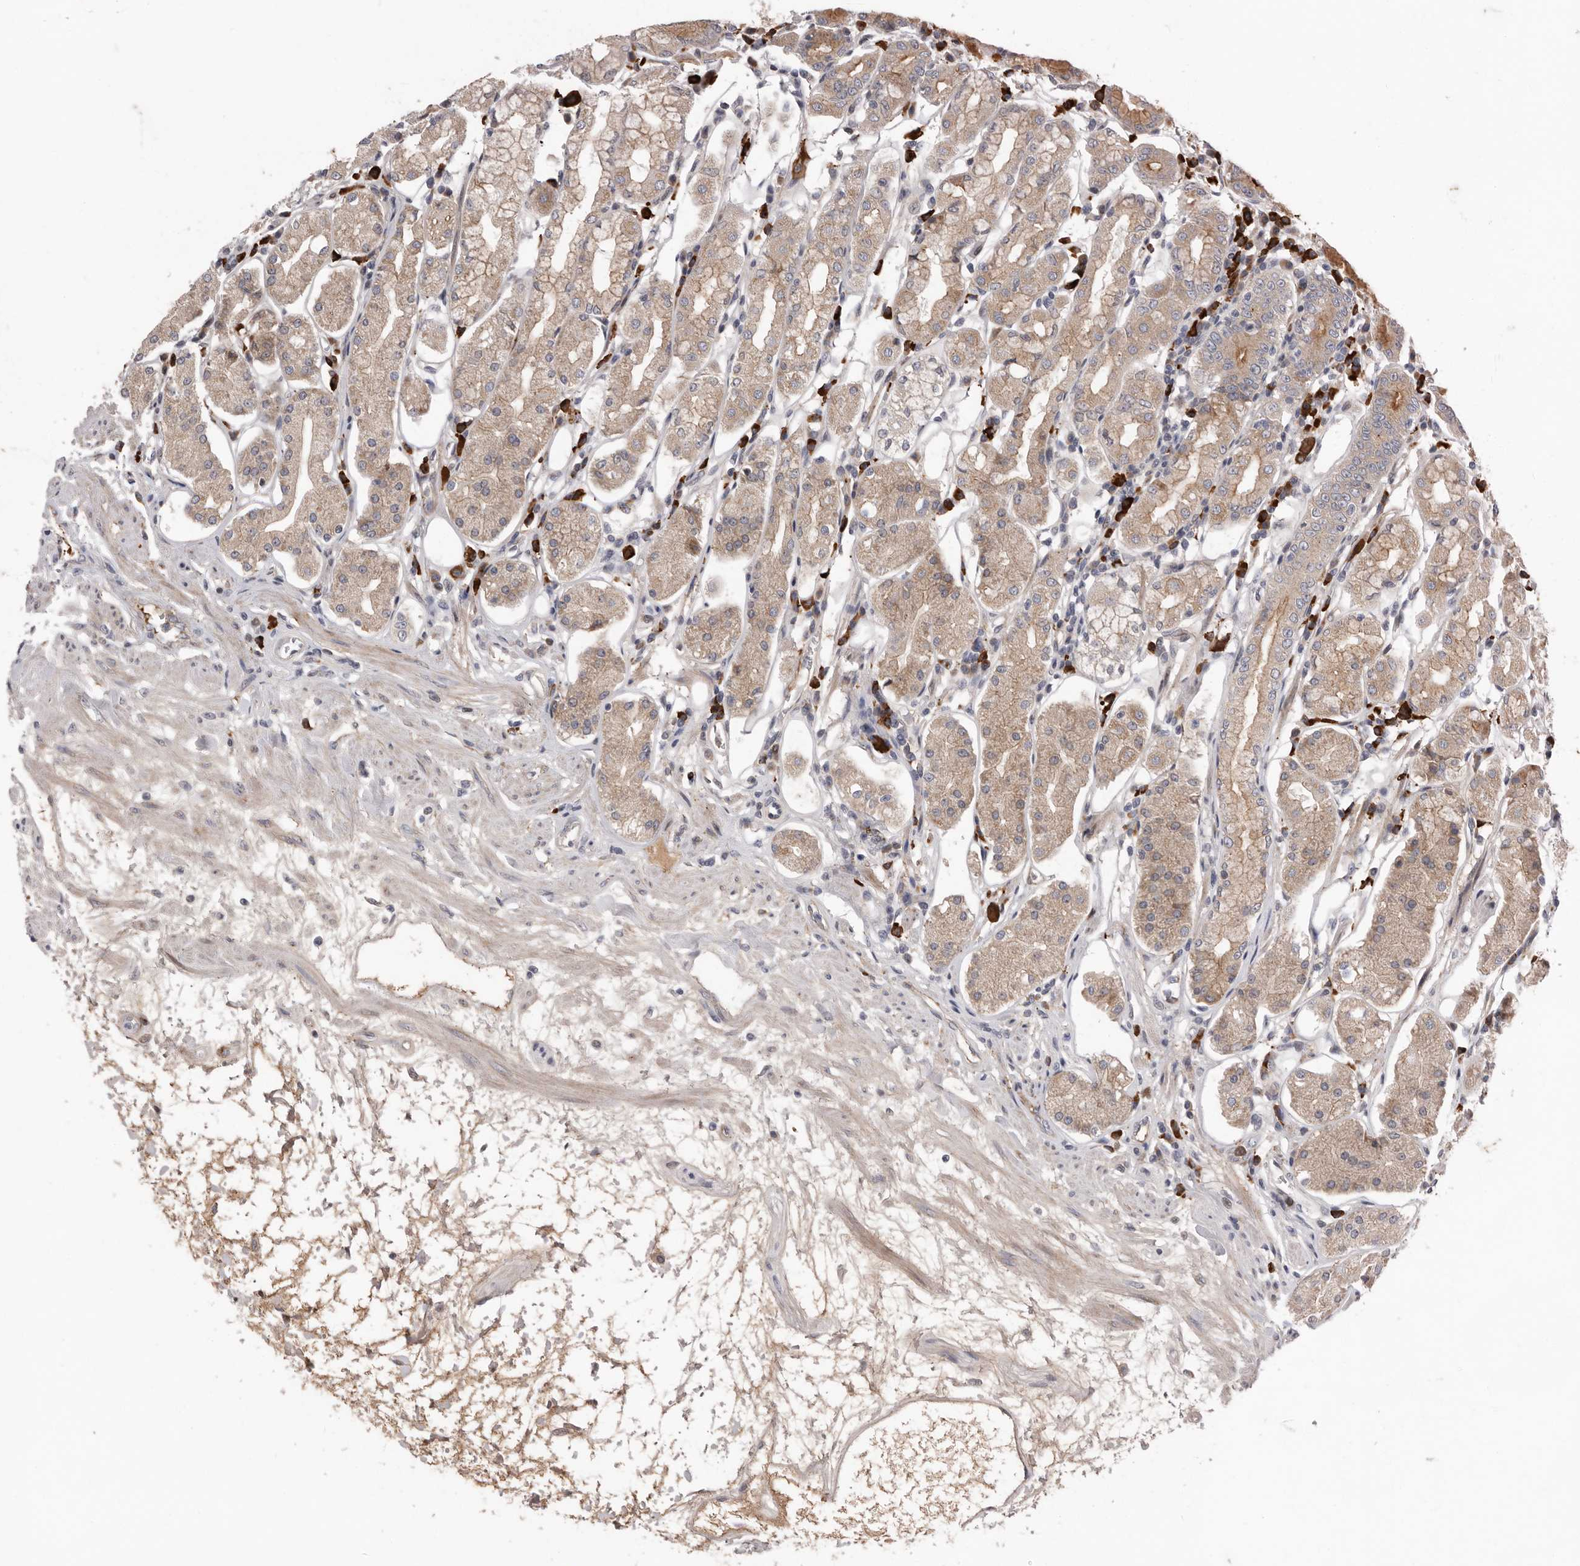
{"staining": {"intensity": "strong", "quantity": "25%-75%", "location": "cytoplasmic/membranous"}, "tissue": "stomach", "cell_type": "Glandular cells", "image_type": "normal", "snomed": [{"axis": "morphology", "description": "Normal tissue, NOS"}, {"axis": "topography", "description": "Stomach"}, {"axis": "topography", "description": "Stomach, lower"}], "caption": "Protein expression analysis of unremarkable human stomach reveals strong cytoplasmic/membranous staining in approximately 25%-75% of glandular cells.", "gene": "ATXN3L", "patient": {"sex": "female", "age": 56}}